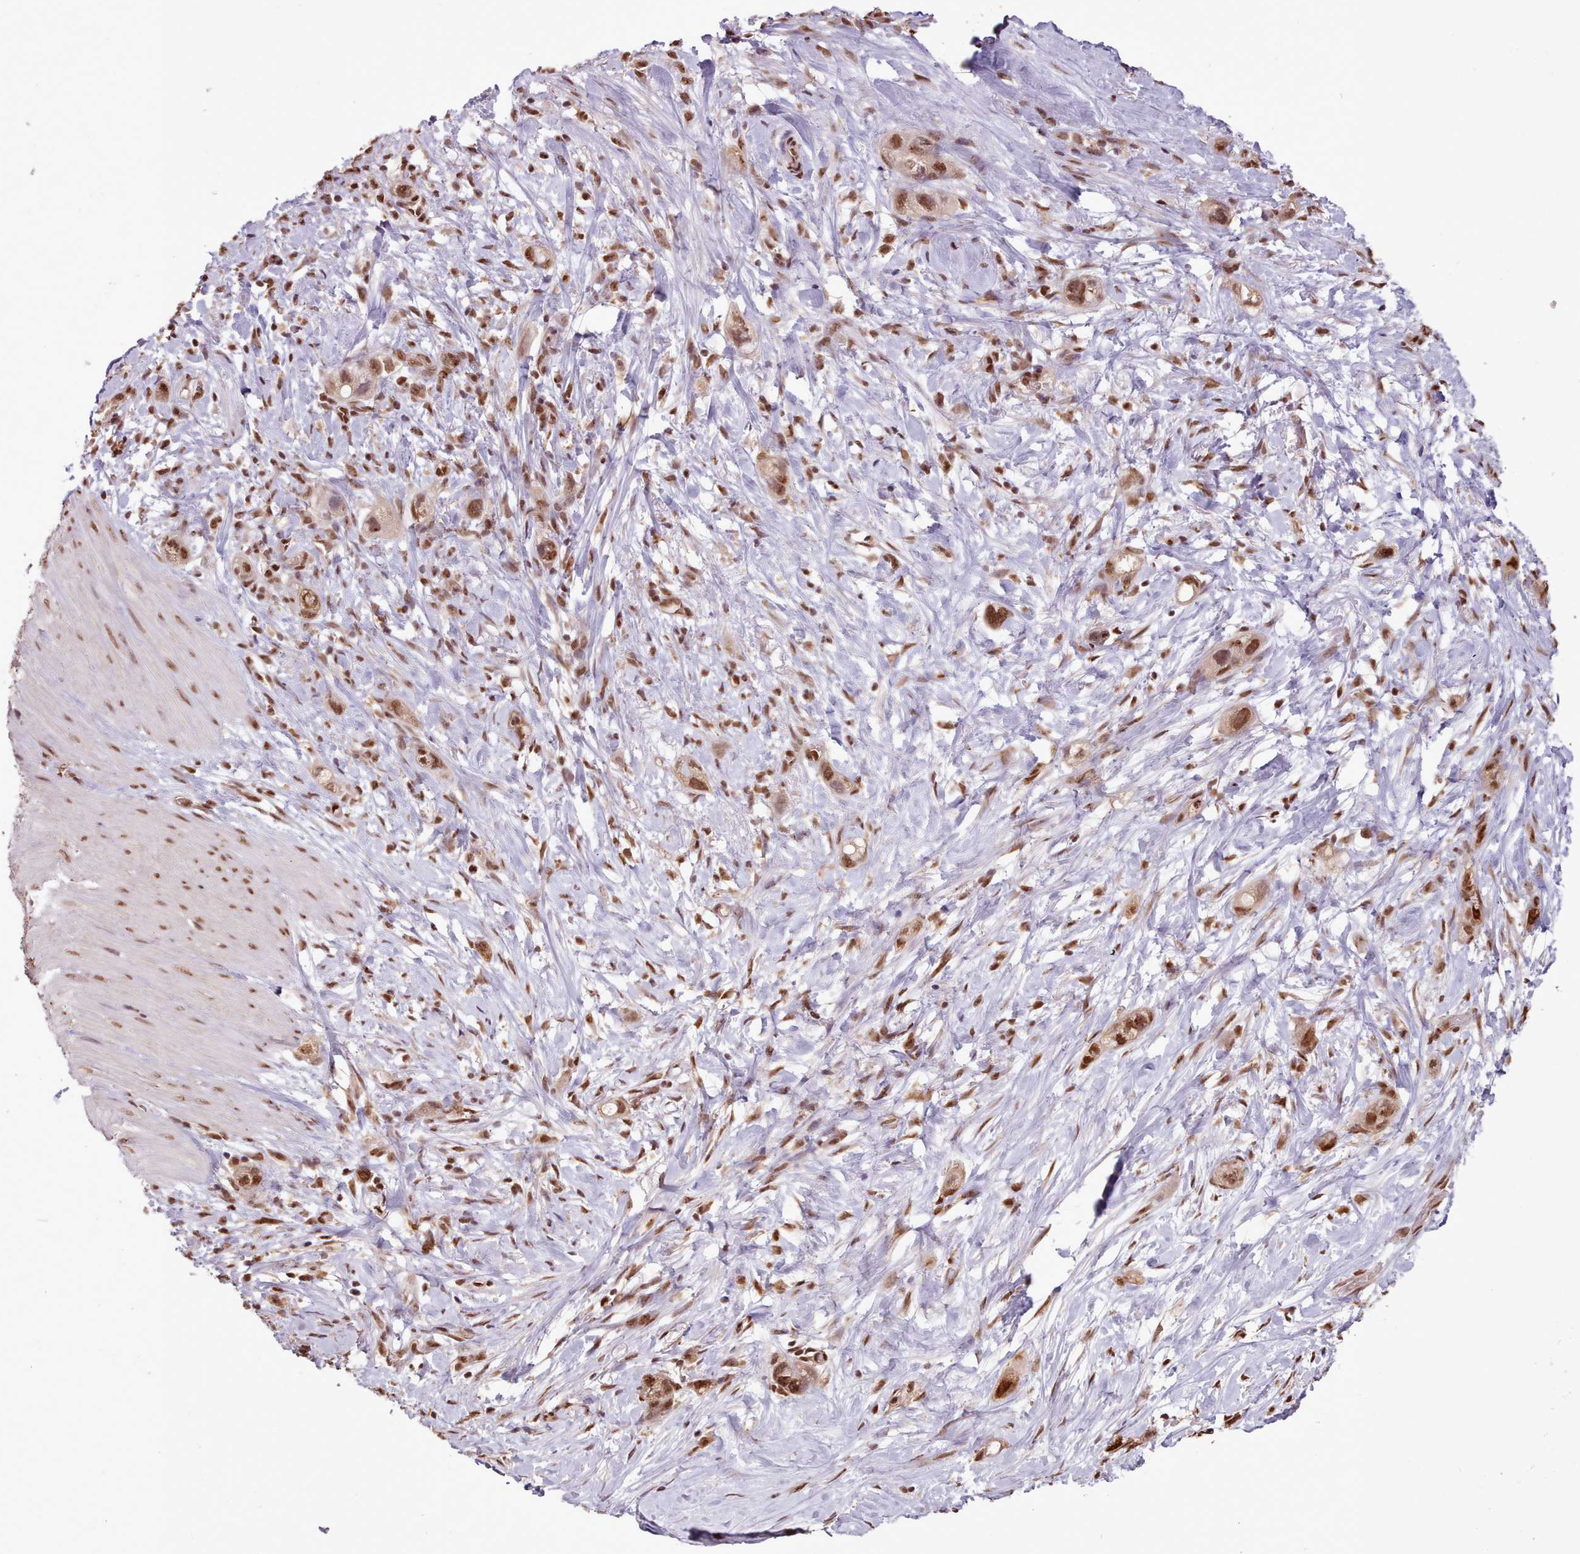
{"staining": {"intensity": "moderate", "quantity": ">75%", "location": "nuclear"}, "tissue": "stomach cancer", "cell_type": "Tumor cells", "image_type": "cancer", "snomed": [{"axis": "morphology", "description": "Adenocarcinoma, NOS"}, {"axis": "topography", "description": "Stomach"}, {"axis": "topography", "description": "Stomach, lower"}], "caption": "Immunohistochemical staining of stomach cancer (adenocarcinoma) demonstrates moderate nuclear protein positivity in about >75% of tumor cells.", "gene": "RPS27A", "patient": {"sex": "female", "age": 48}}